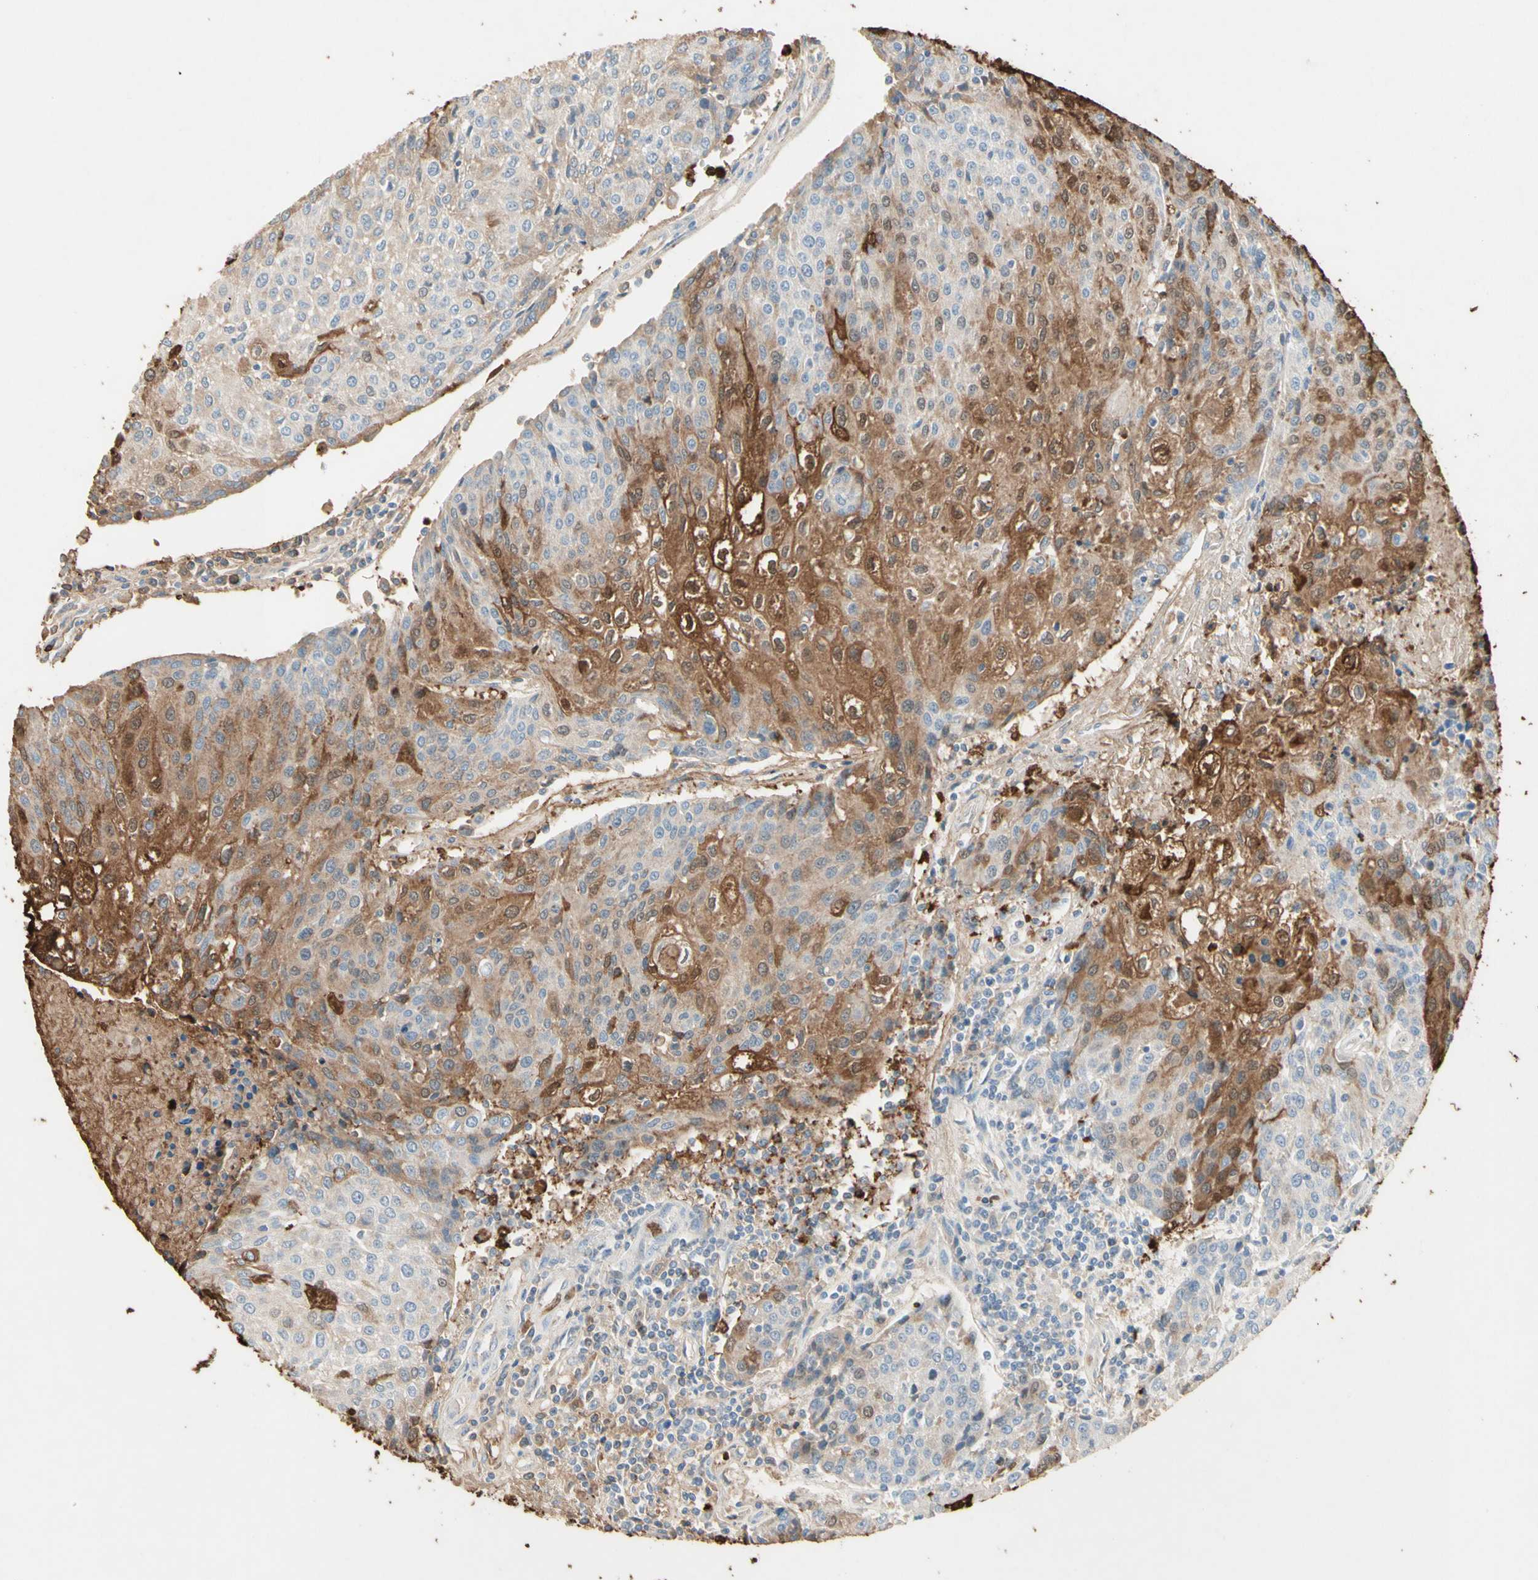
{"staining": {"intensity": "moderate", "quantity": "25%-75%", "location": "cytoplasmic/membranous,nuclear"}, "tissue": "urothelial cancer", "cell_type": "Tumor cells", "image_type": "cancer", "snomed": [{"axis": "morphology", "description": "Urothelial carcinoma, High grade"}, {"axis": "topography", "description": "Urinary bladder"}], "caption": "Human urothelial cancer stained for a protein (brown) displays moderate cytoplasmic/membranous and nuclear positive staining in about 25%-75% of tumor cells.", "gene": "NFKBIZ", "patient": {"sex": "female", "age": 85}}